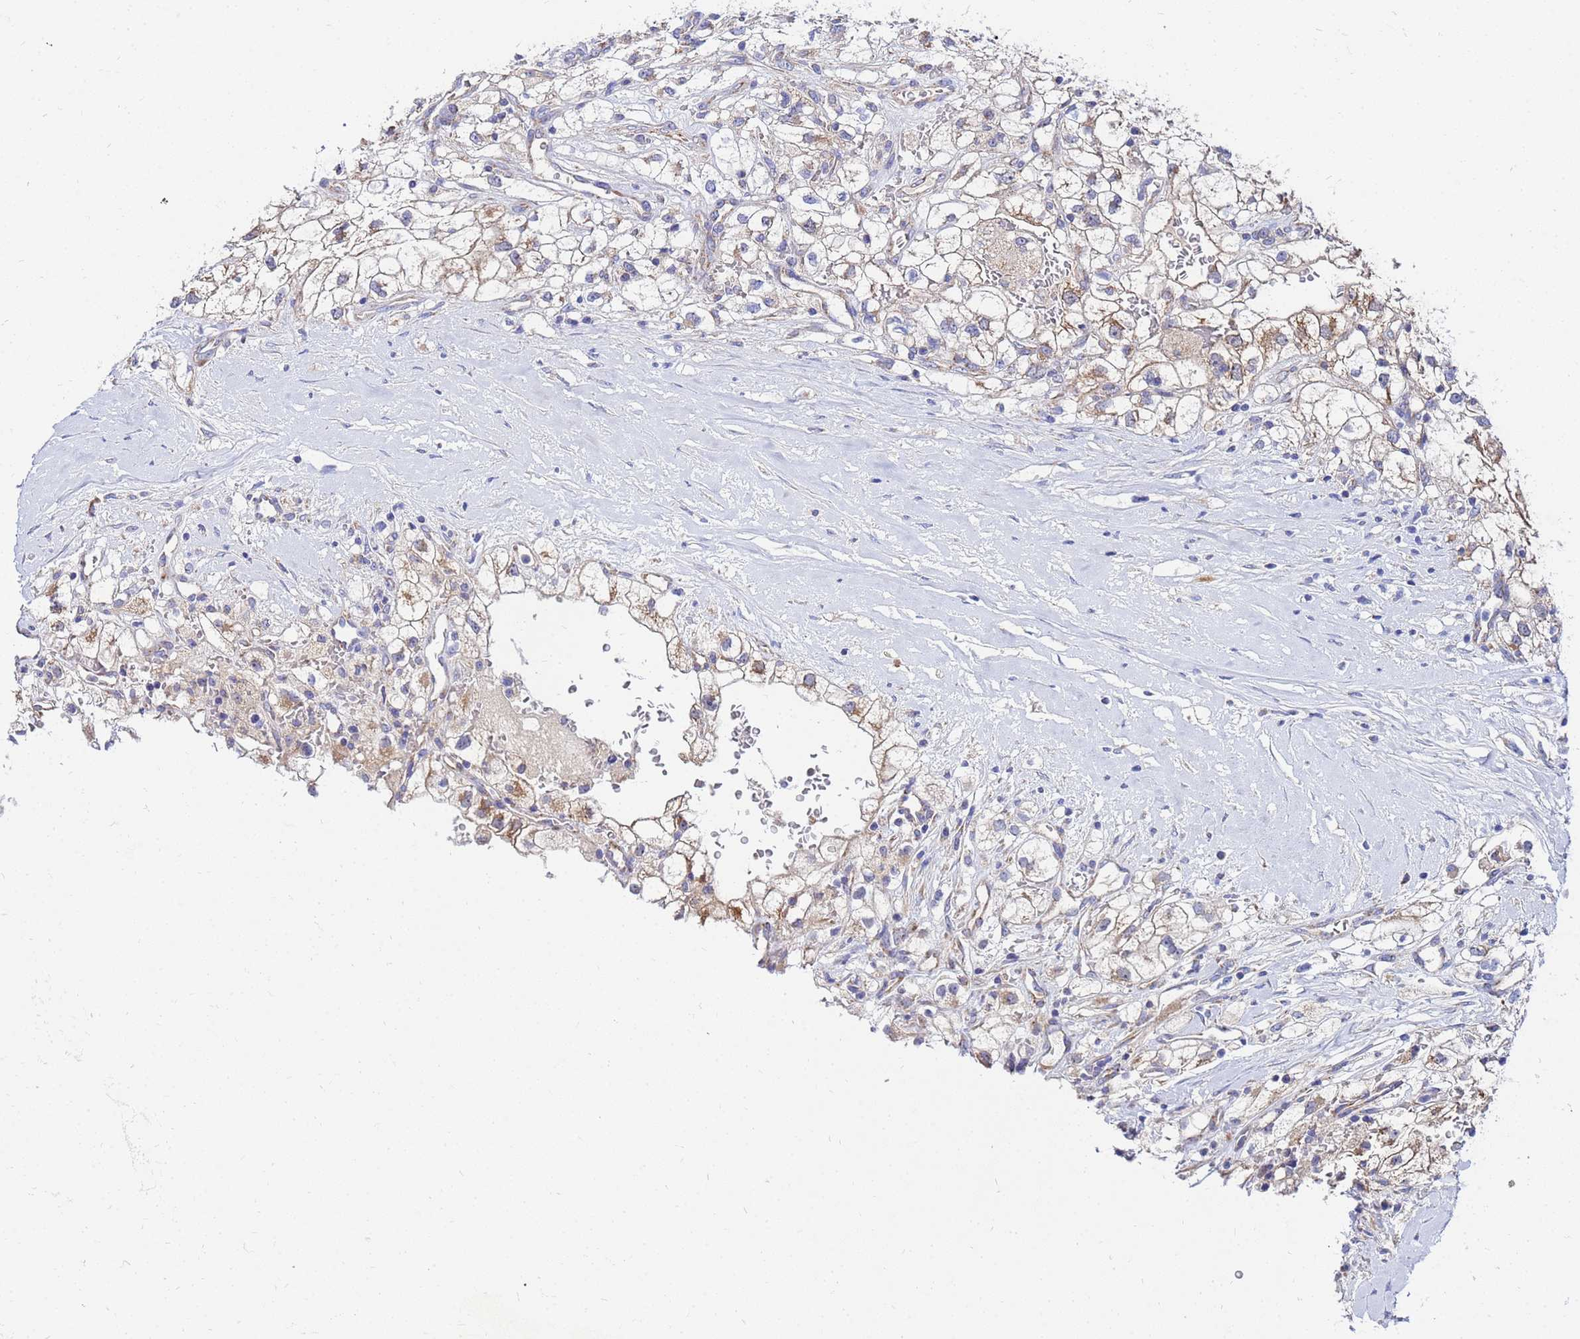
{"staining": {"intensity": "moderate", "quantity": "<25%", "location": "cytoplasmic/membranous"}, "tissue": "renal cancer", "cell_type": "Tumor cells", "image_type": "cancer", "snomed": [{"axis": "morphology", "description": "Adenocarcinoma, NOS"}, {"axis": "topography", "description": "Kidney"}], "caption": "Renal adenocarcinoma stained with DAB immunohistochemistry (IHC) exhibits low levels of moderate cytoplasmic/membranous expression in about <25% of tumor cells.", "gene": "FAHD2A", "patient": {"sex": "male", "age": 59}}